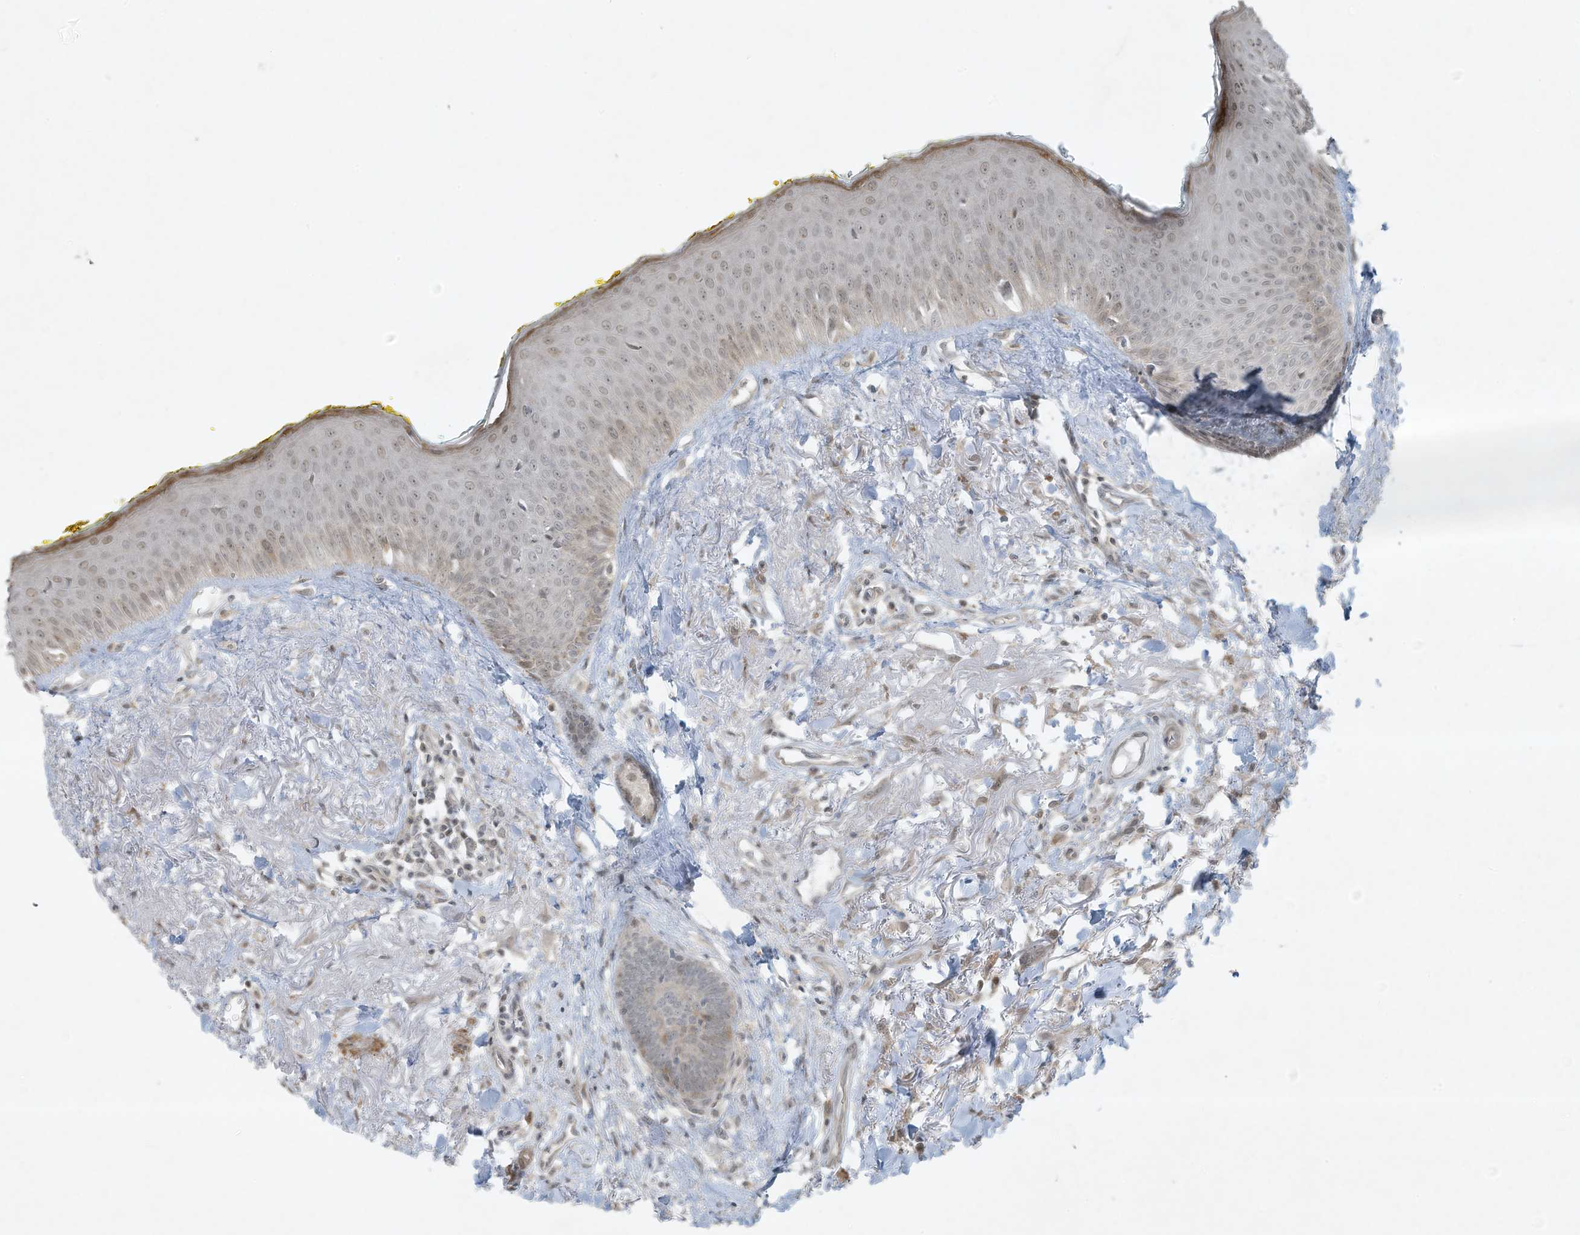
{"staining": {"intensity": "moderate", "quantity": "<25%", "location": "cytoplasmic/membranous,nuclear"}, "tissue": "oral mucosa", "cell_type": "Squamous epithelial cells", "image_type": "normal", "snomed": [{"axis": "morphology", "description": "Normal tissue, NOS"}, {"axis": "topography", "description": "Oral tissue"}], "caption": "Immunohistochemical staining of benign human oral mucosa demonstrates <25% levels of moderate cytoplasmic/membranous,nuclear protein positivity in about <25% of squamous epithelial cells.", "gene": "ZNF263", "patient": {"sex": "female", "age": 70}}